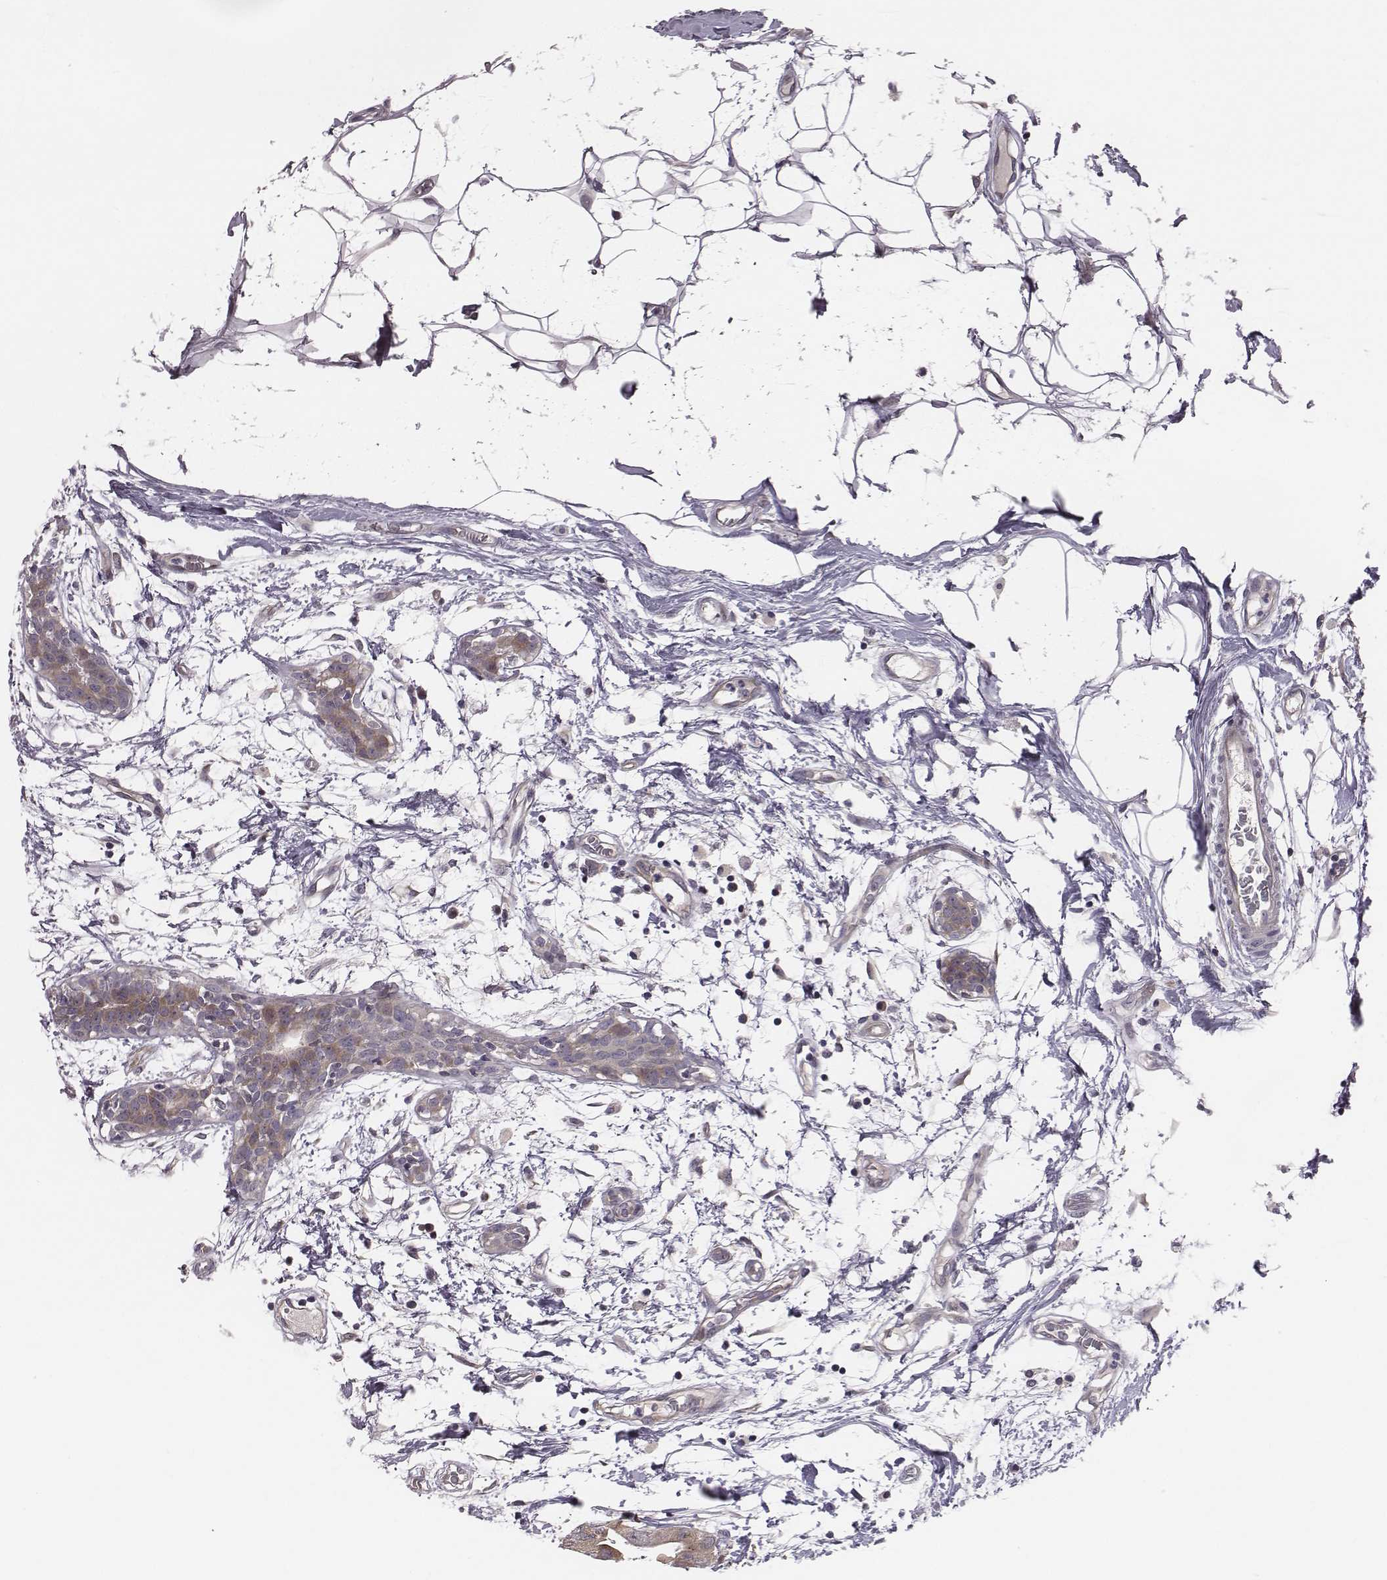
{"staining": {"intensity": "weak", "quantity": ">75%", "location": "cytoplasmic/membranous"}, "tissue": "breast cancer", "cell_type": "Tumor cells", "image_type": "cancer", "snomed": [{"axis": "morphology", "description": "Normal tissue, NOS"}, {"axis": "morphology", "description": "Duct carcinoma"}, {"axis": "topography", "description": "Breast"}], "caption": "Breast cancer (infiltrating ductal carcinoma) tissue reveals weak cytoplasmic/membranous staining in about >75% of tumor cells Ihc stains the protein in brown and the nuclei are stained blue.", "gene": "SMURF2", "patient": {"sex": "female", "age": 40}}